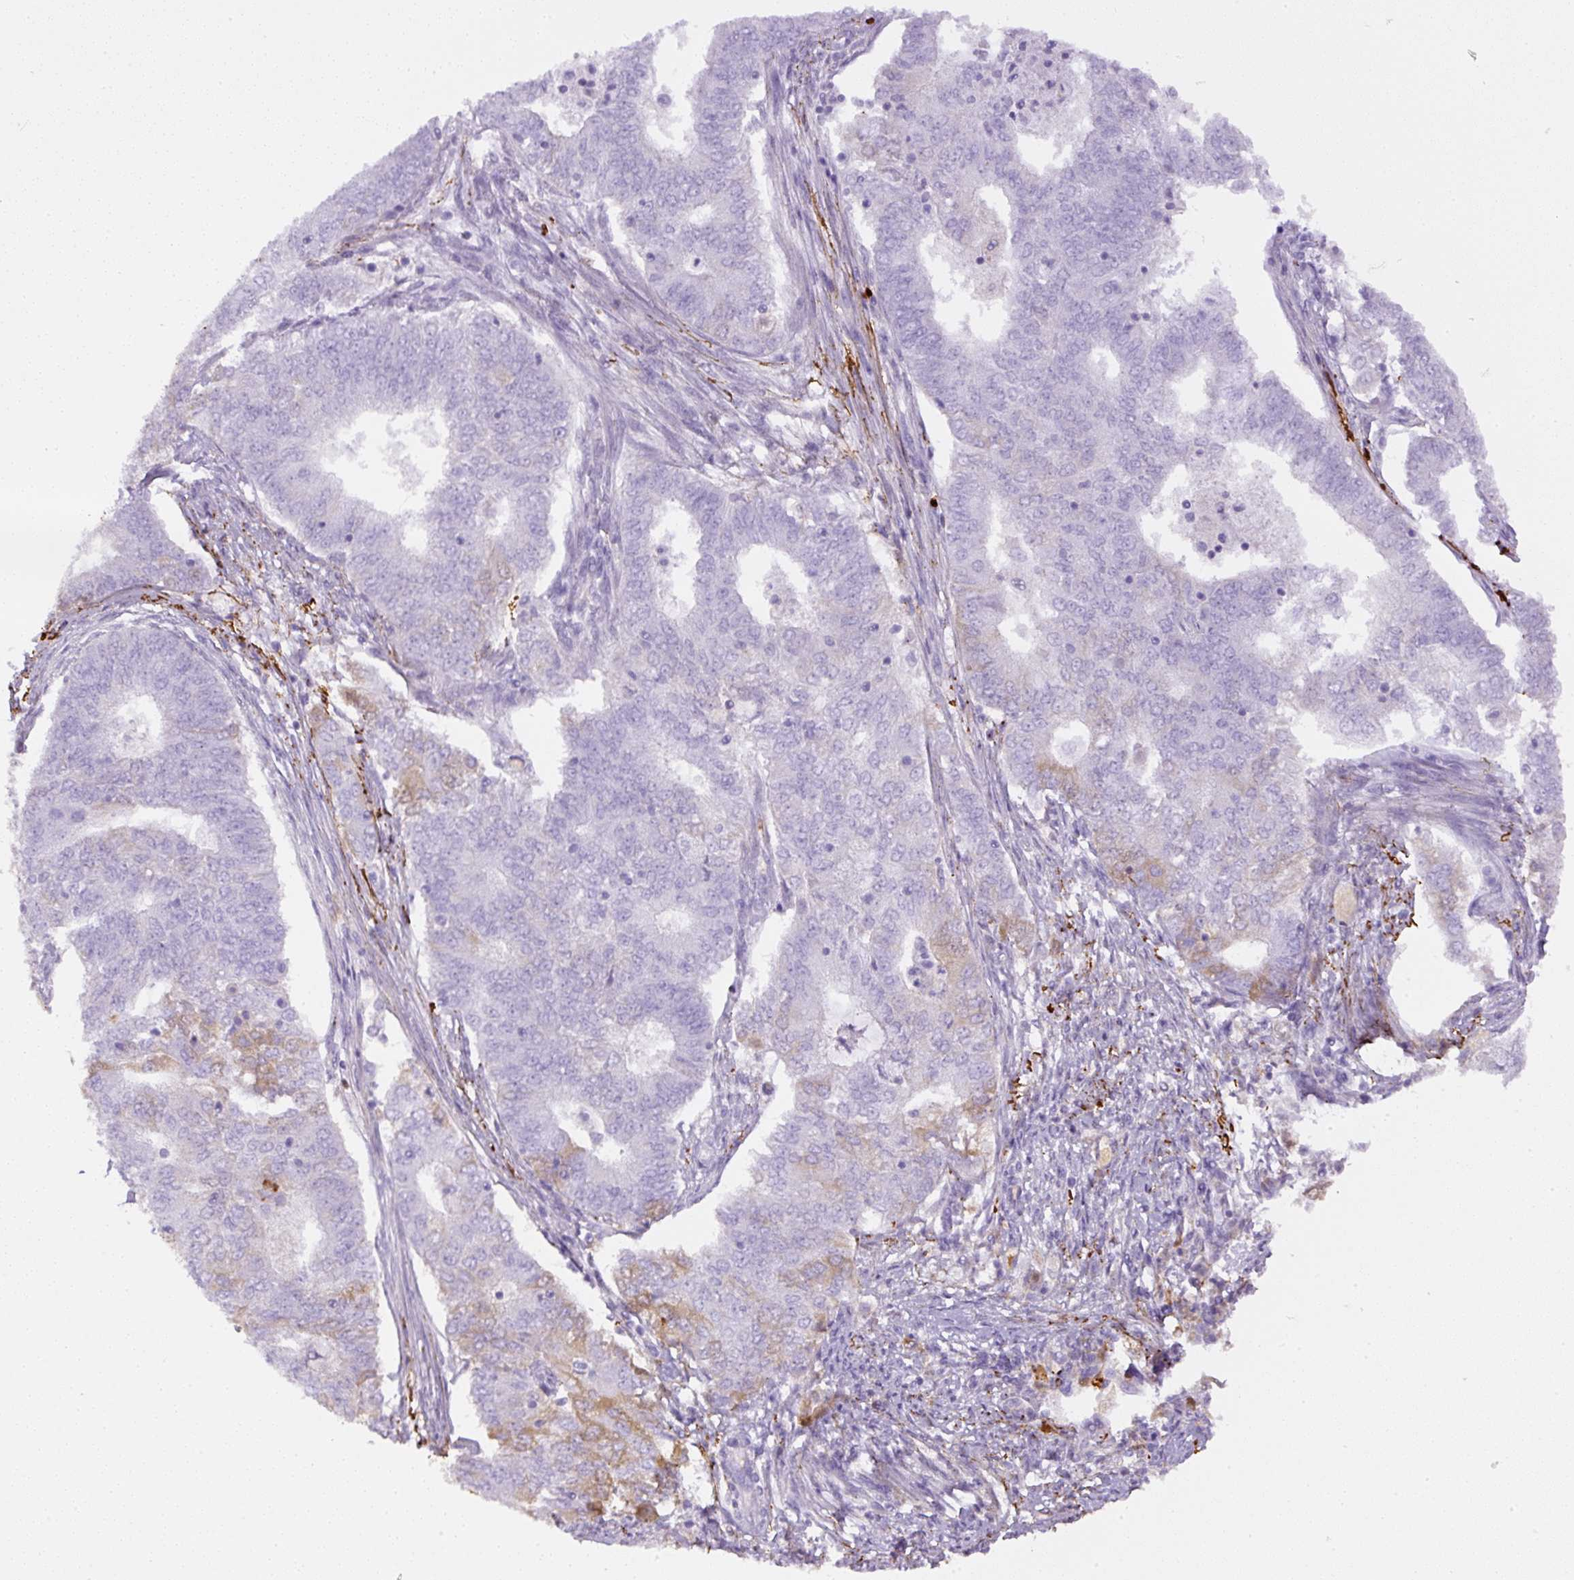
{"staining": {"intensity": "negative", "quantity": "none", "location": "none"}, "tissue": "endometrial cancer", "cell_type": "Tumor cells", "image_type": "cancer", "snomed": [{"axis": "morphology", "description": "Adenocarcinoma, NOS"}, {"axis": "topography", "description": "Endometrium"}], "caption": "A high-resolution photomicrograph shows immunohistochemistry (IHC) staining of endometrial cancer, which shows no significant staining in tumor cells.", "gene": "APCS", "patient": {"sex": "female", "age": 62}}